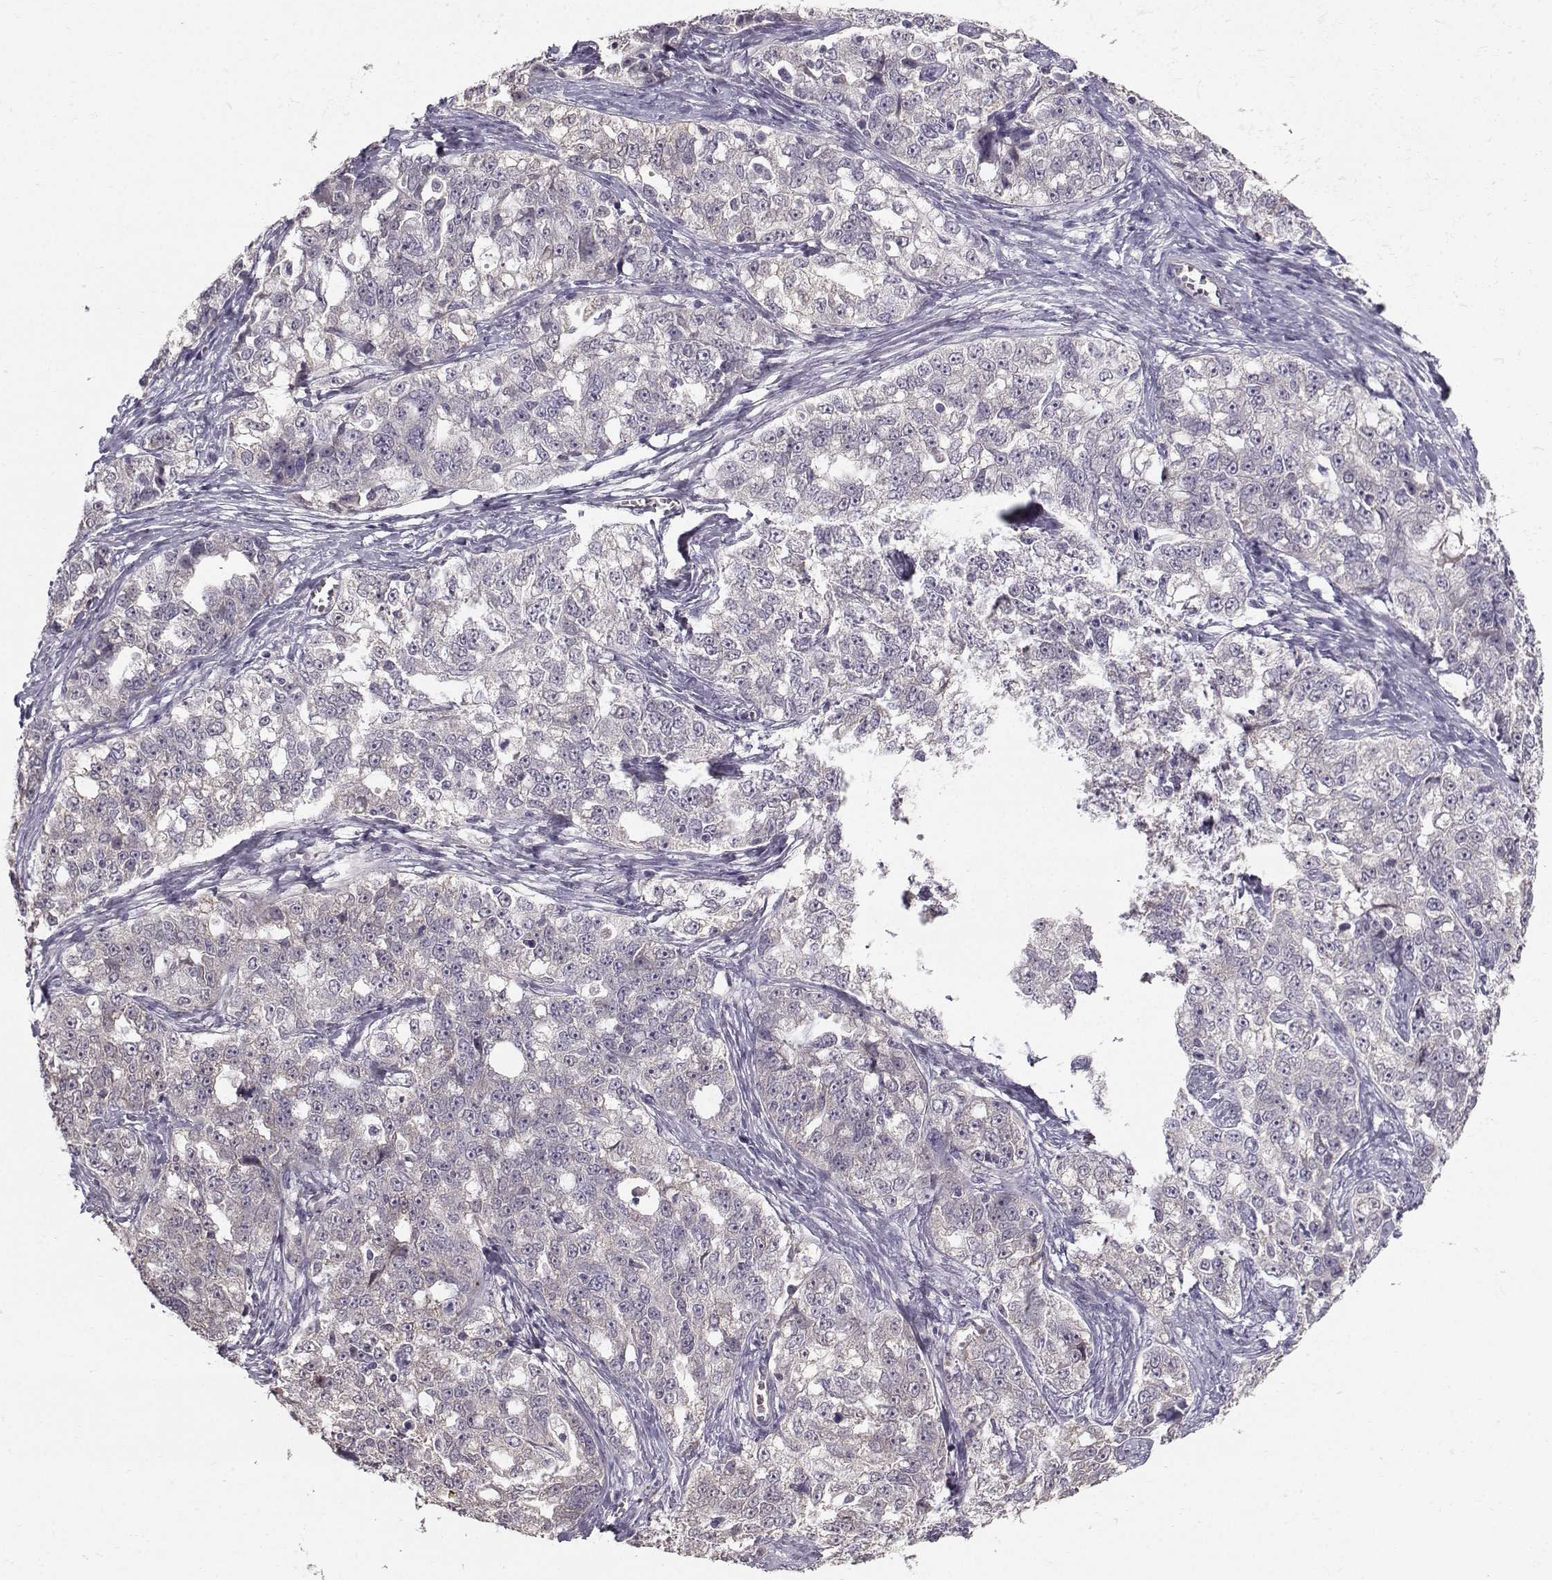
{"staining": {"intensity": "negative", "quantity": "none", "location": "none"}, "tissue": "ovarian cancer", "cell_type": "Tumor cells", "image_type": "cancer", "snomed": [{"axis": "morphology", "description": "Cystadenocarcinoma, serous, NOS"}, {"axis": "topography", "description": "Ovary"}], "caption": "The micrograph demonstrates no significant positivity in tumor cells of ovarian serous cystadenocarcinoma. (Brightfield microscopy of DAB immunohistochemistry (IHC) at high magnification).", "gene": "TSPYL5", "patient": {"sex": "female", "age": 51}}